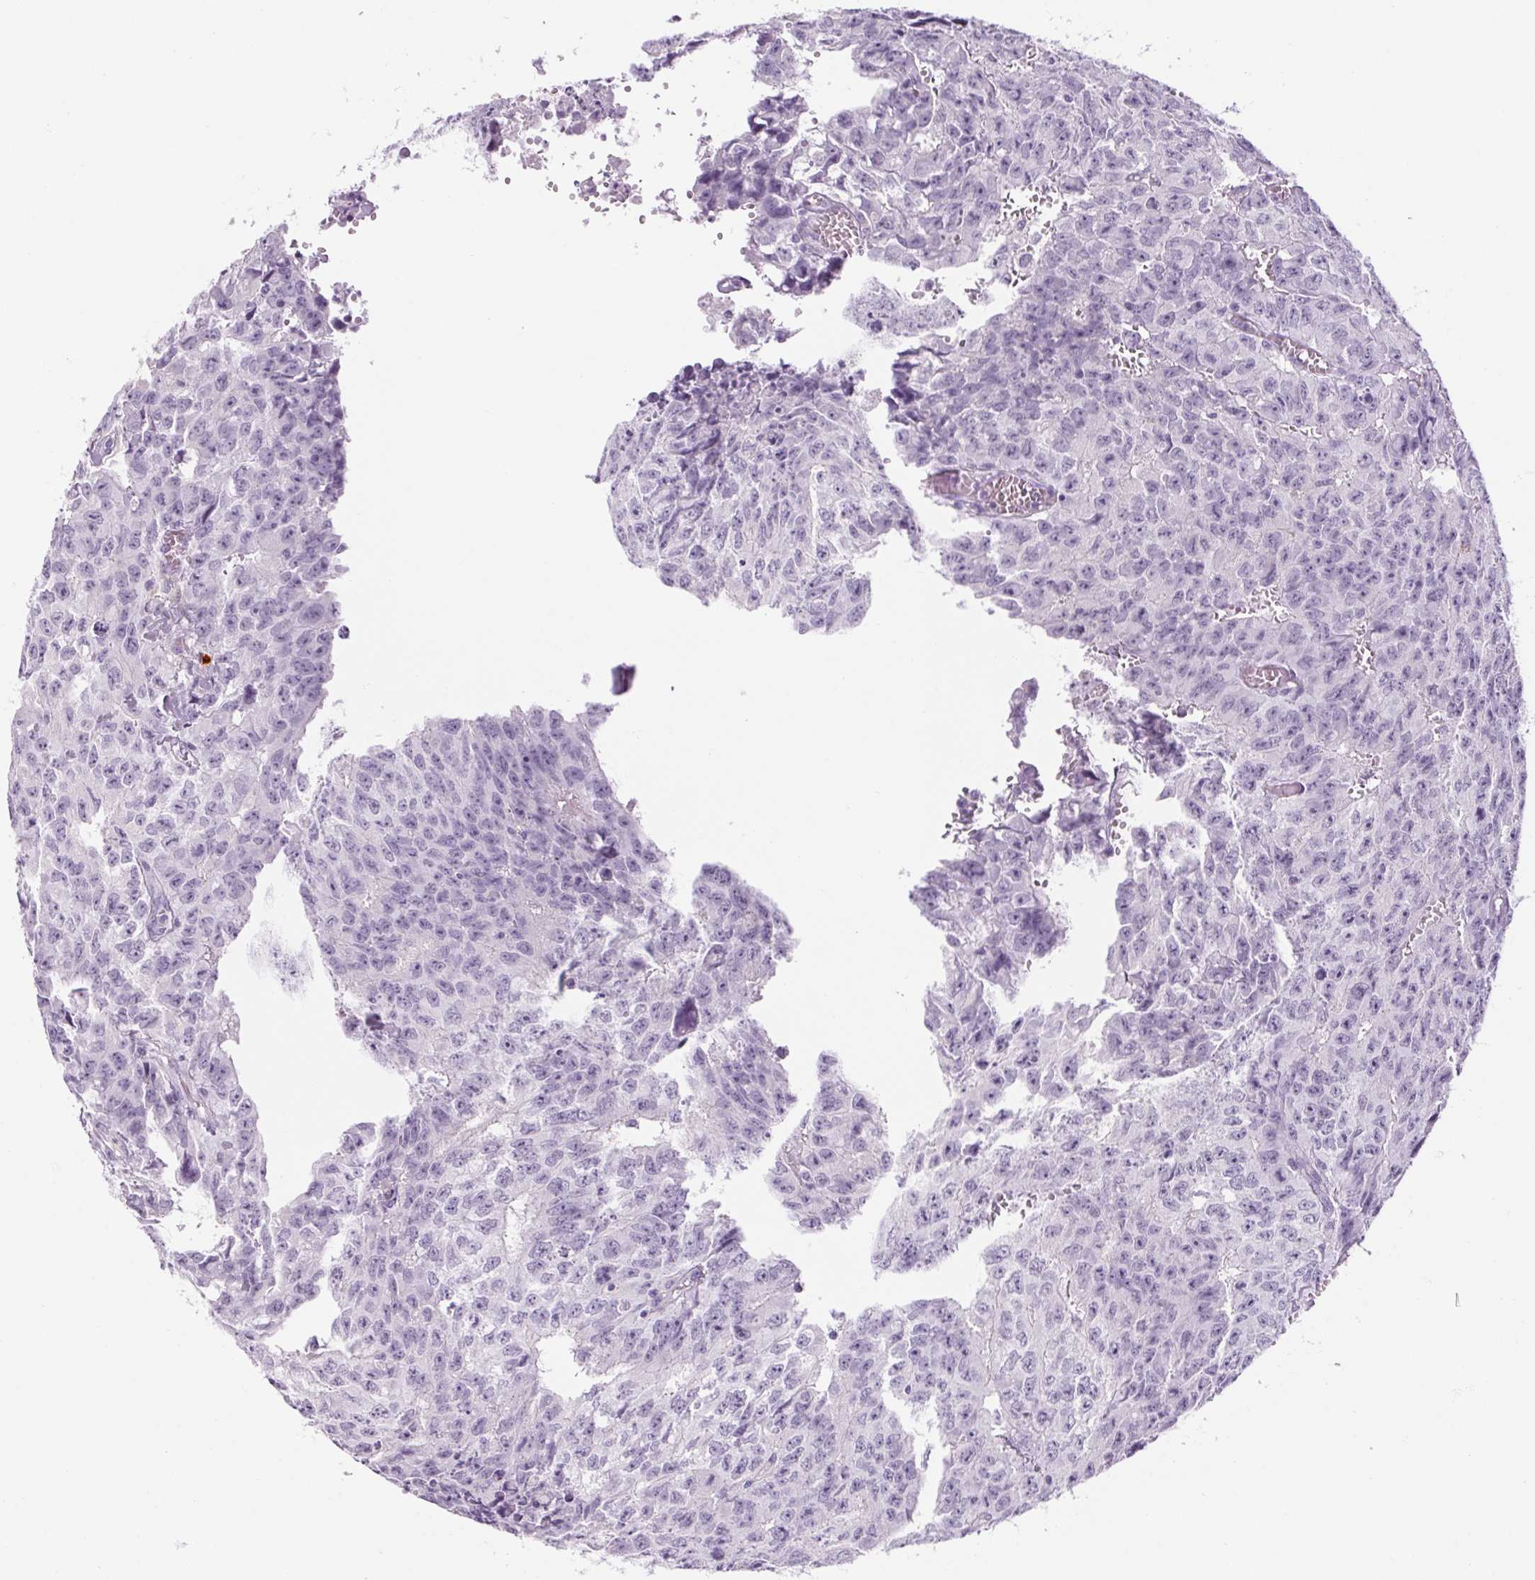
{"staining": {"intensity": "negative", "quantity": "none", "location": "none"}, "tissue": "testis cancer", "cell_type": "Tumor cells", "image_type": "cancer", "snomed": [{"axis": "morphology", "description": "Carcinoma, Embryonal, NOS"}, {"axis": "morphology", "description": "Teratoma, malignant, NOS"}, {"axis": "topography", "description": "Testis"}], "caption": "Immunohistochemistry (IHC) image of testis cancer stained for a protein (brown), which exhibits no positivity in tumor cells.", "gene": "RPTN", "patient": {"sex": "male", "age": 24}}